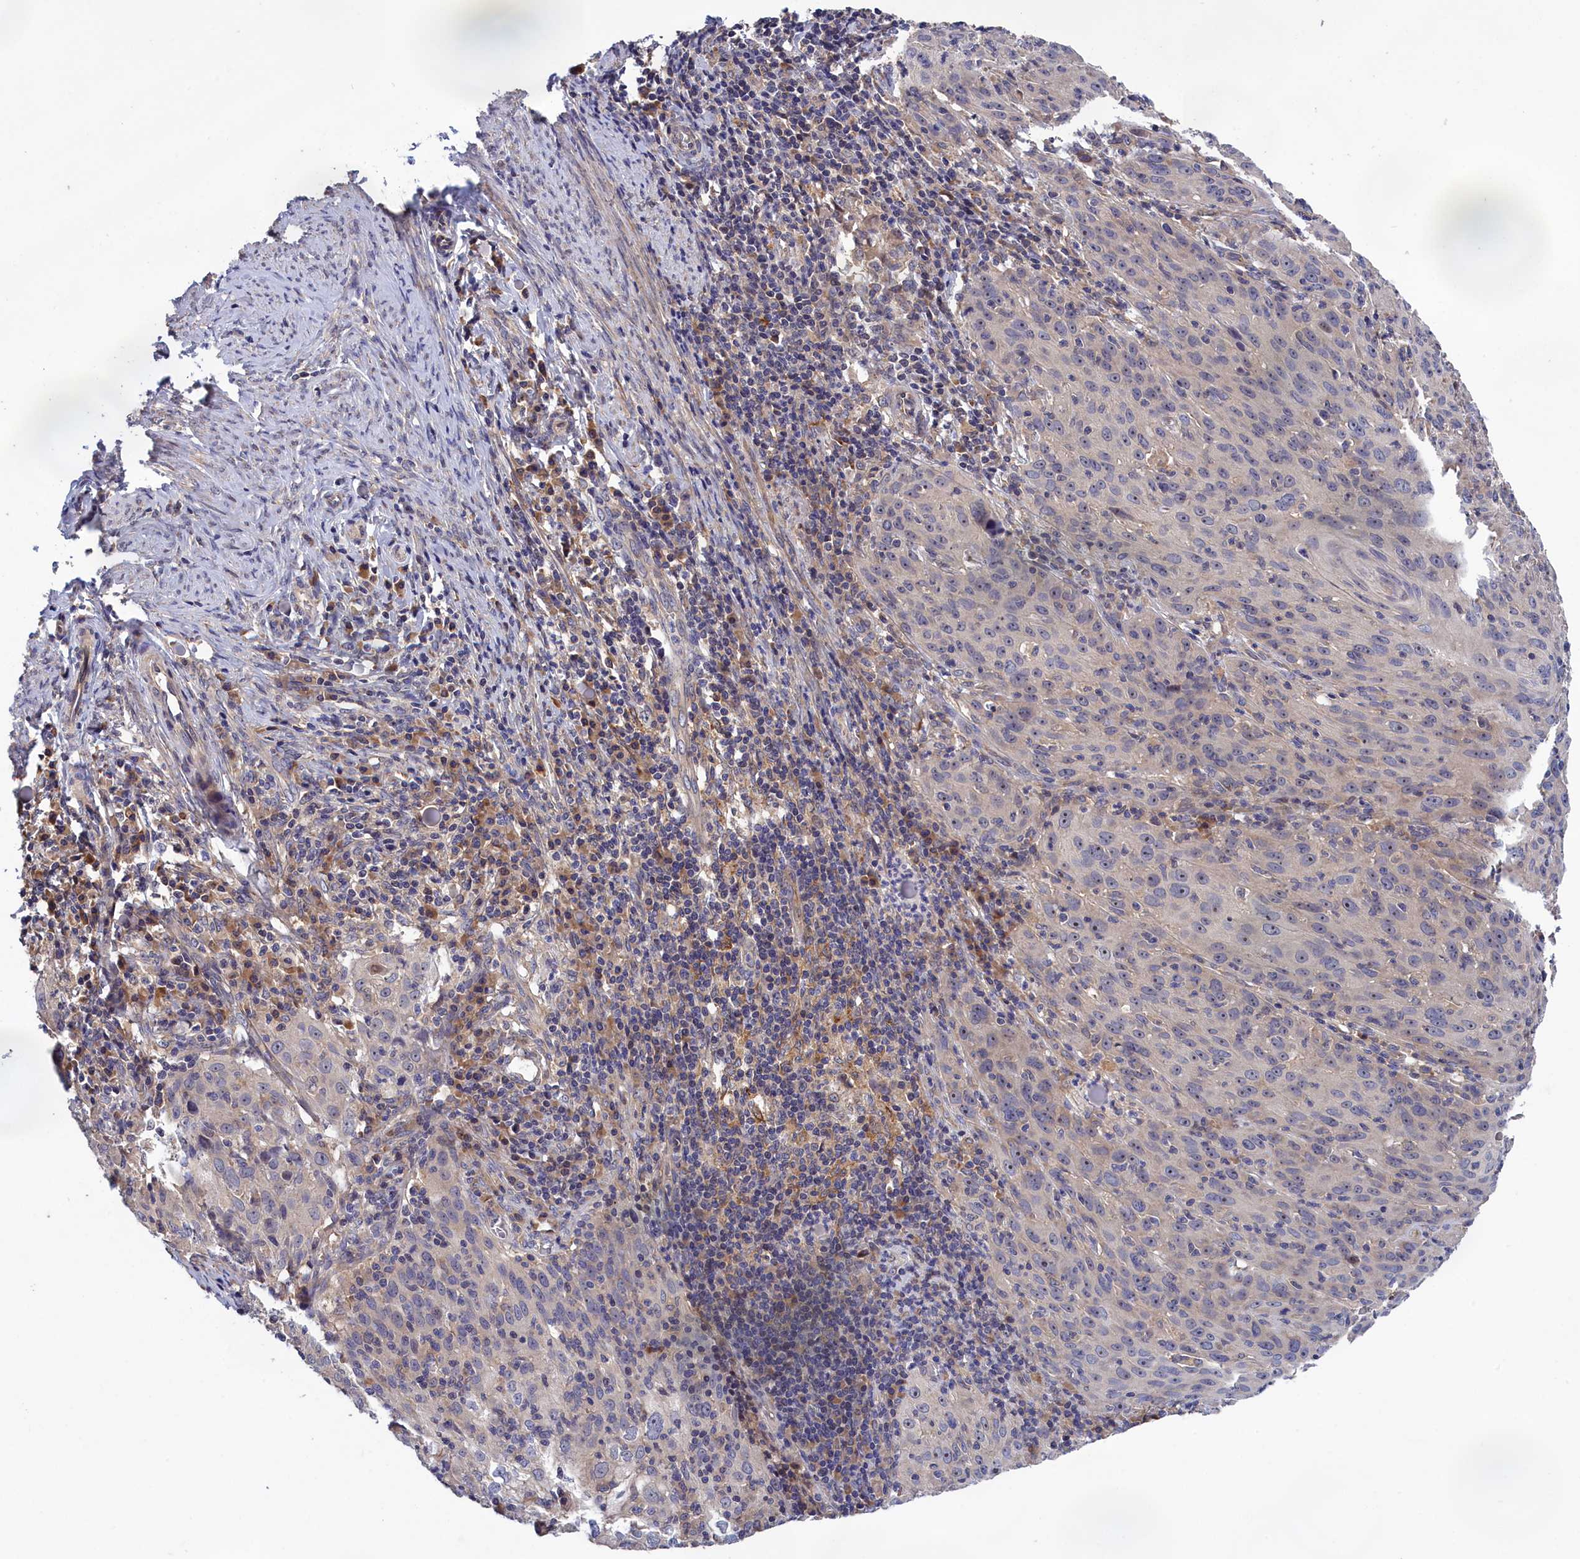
{"staining": {"intensity": "negative", "quantity": "none", "location": "none"}, "tissue": "cervical cancer", "cell_type": "Tumor cells", "image_type": "cancer", "snomed": [{"axis": "morphology", "description": "Squamous cell carcinoma, NOS"}, {"axis": "topography", "description": "Cervix"}], "caption": "An IHC histopathology image of cervical squamous cell carcinoma is shown. There is no staining in tumor cells of cervical squamous cell carcinoma.", "gene": "CRACD", "patient": {"sex": "female", "age": 50}}